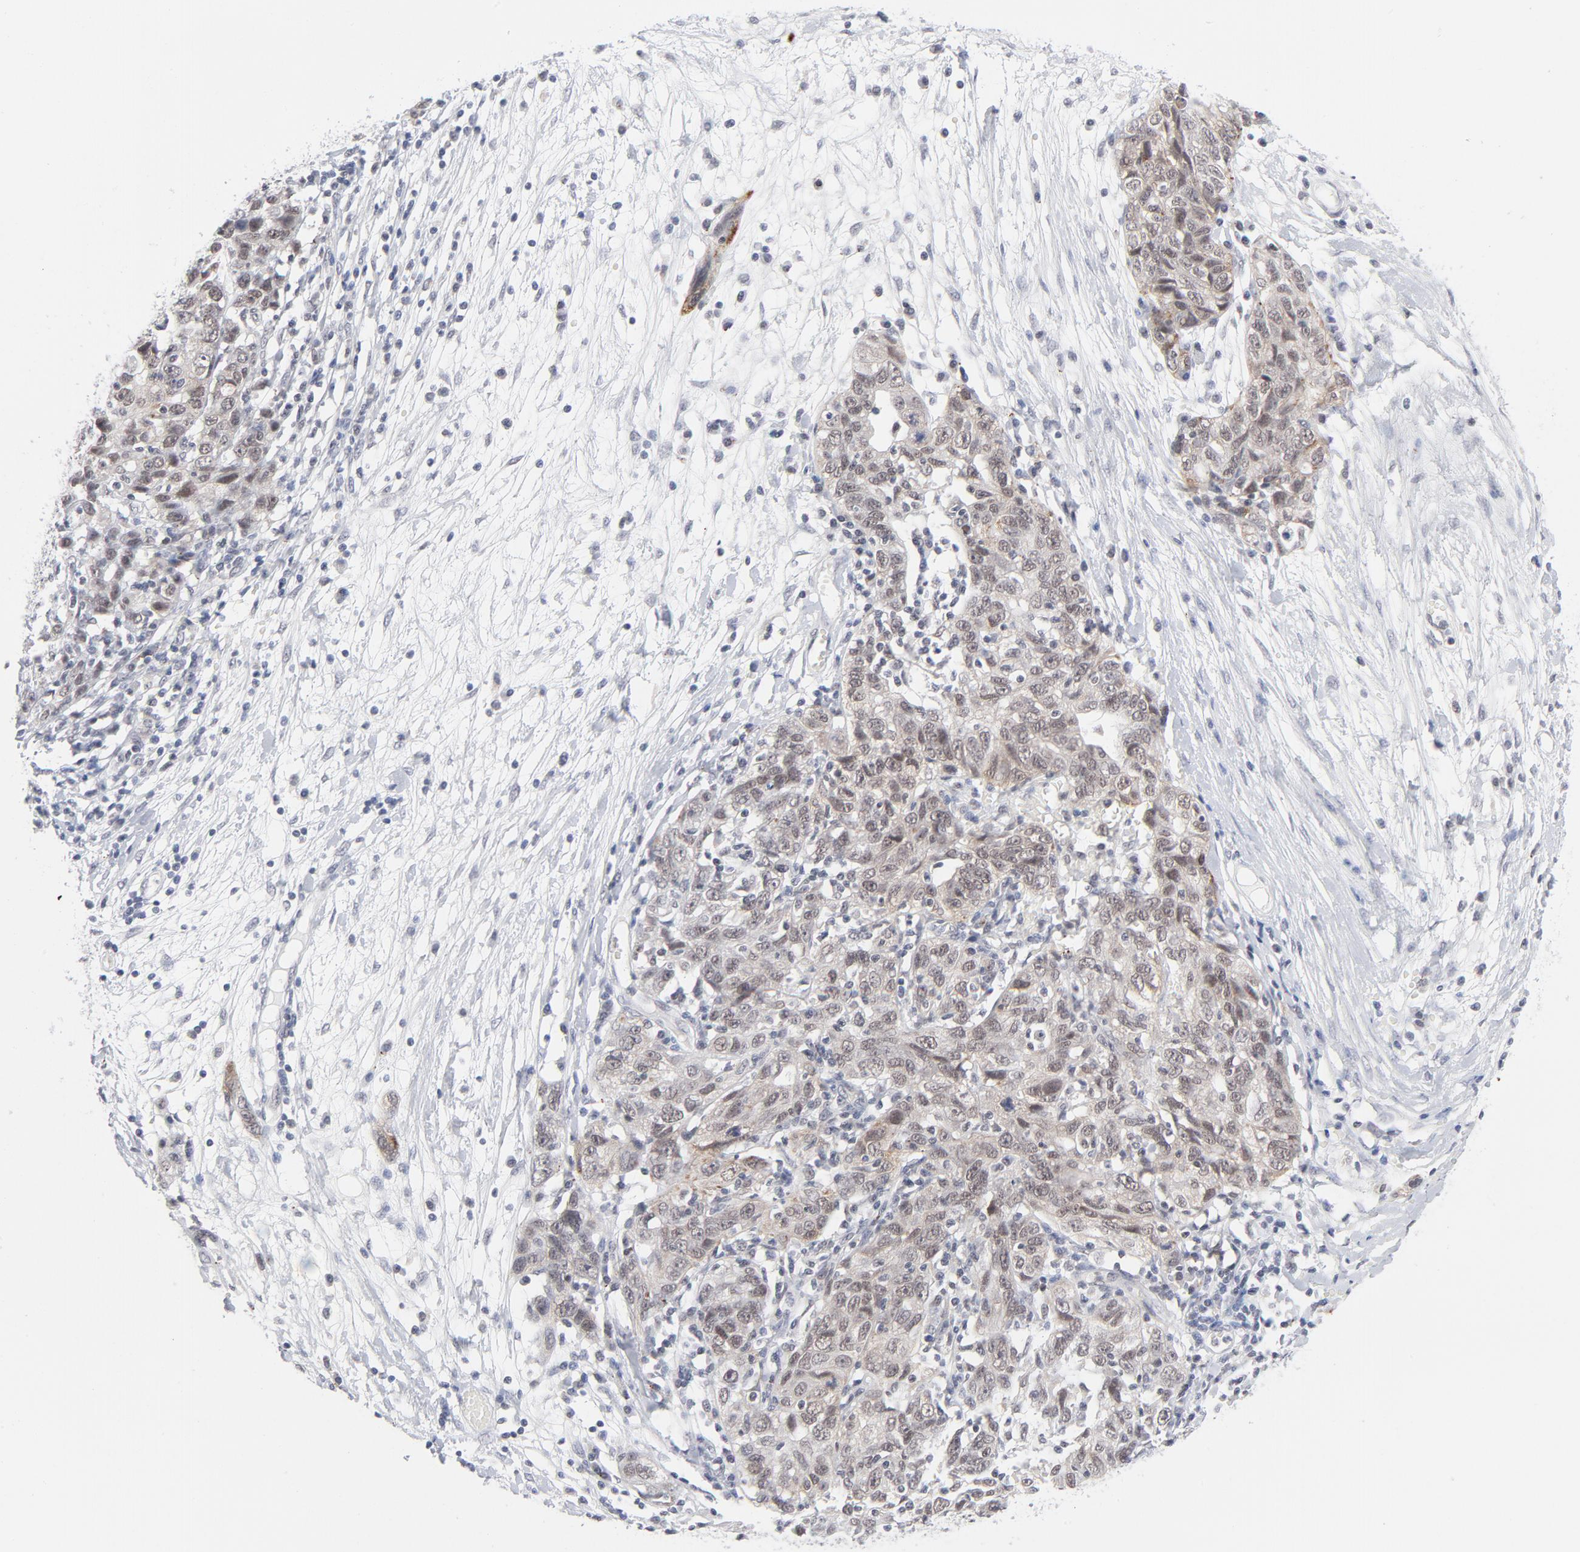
{"staining": {"intensity": "weak", "quantity": ">75%", "location": "cytoplasmic/membranous,nuclear"}, "tissue": "ovarian cancer", "cell_type": "Tumor cells", "image_type": "cancer", "snomed": [{"axis": "morphology", "description": "Cystadenocarcinoma, serous, NOS"}, {"axis": "topography", "description": "Ovary"}], "caption": "Protein expression analysis of ovarian cancer shows weak cytoplasmic/membranous and nuclear positivity in approximately >75% of tumor cells.", "gene": "BAP1", "patient": {"sex": "female", "age": 71}}